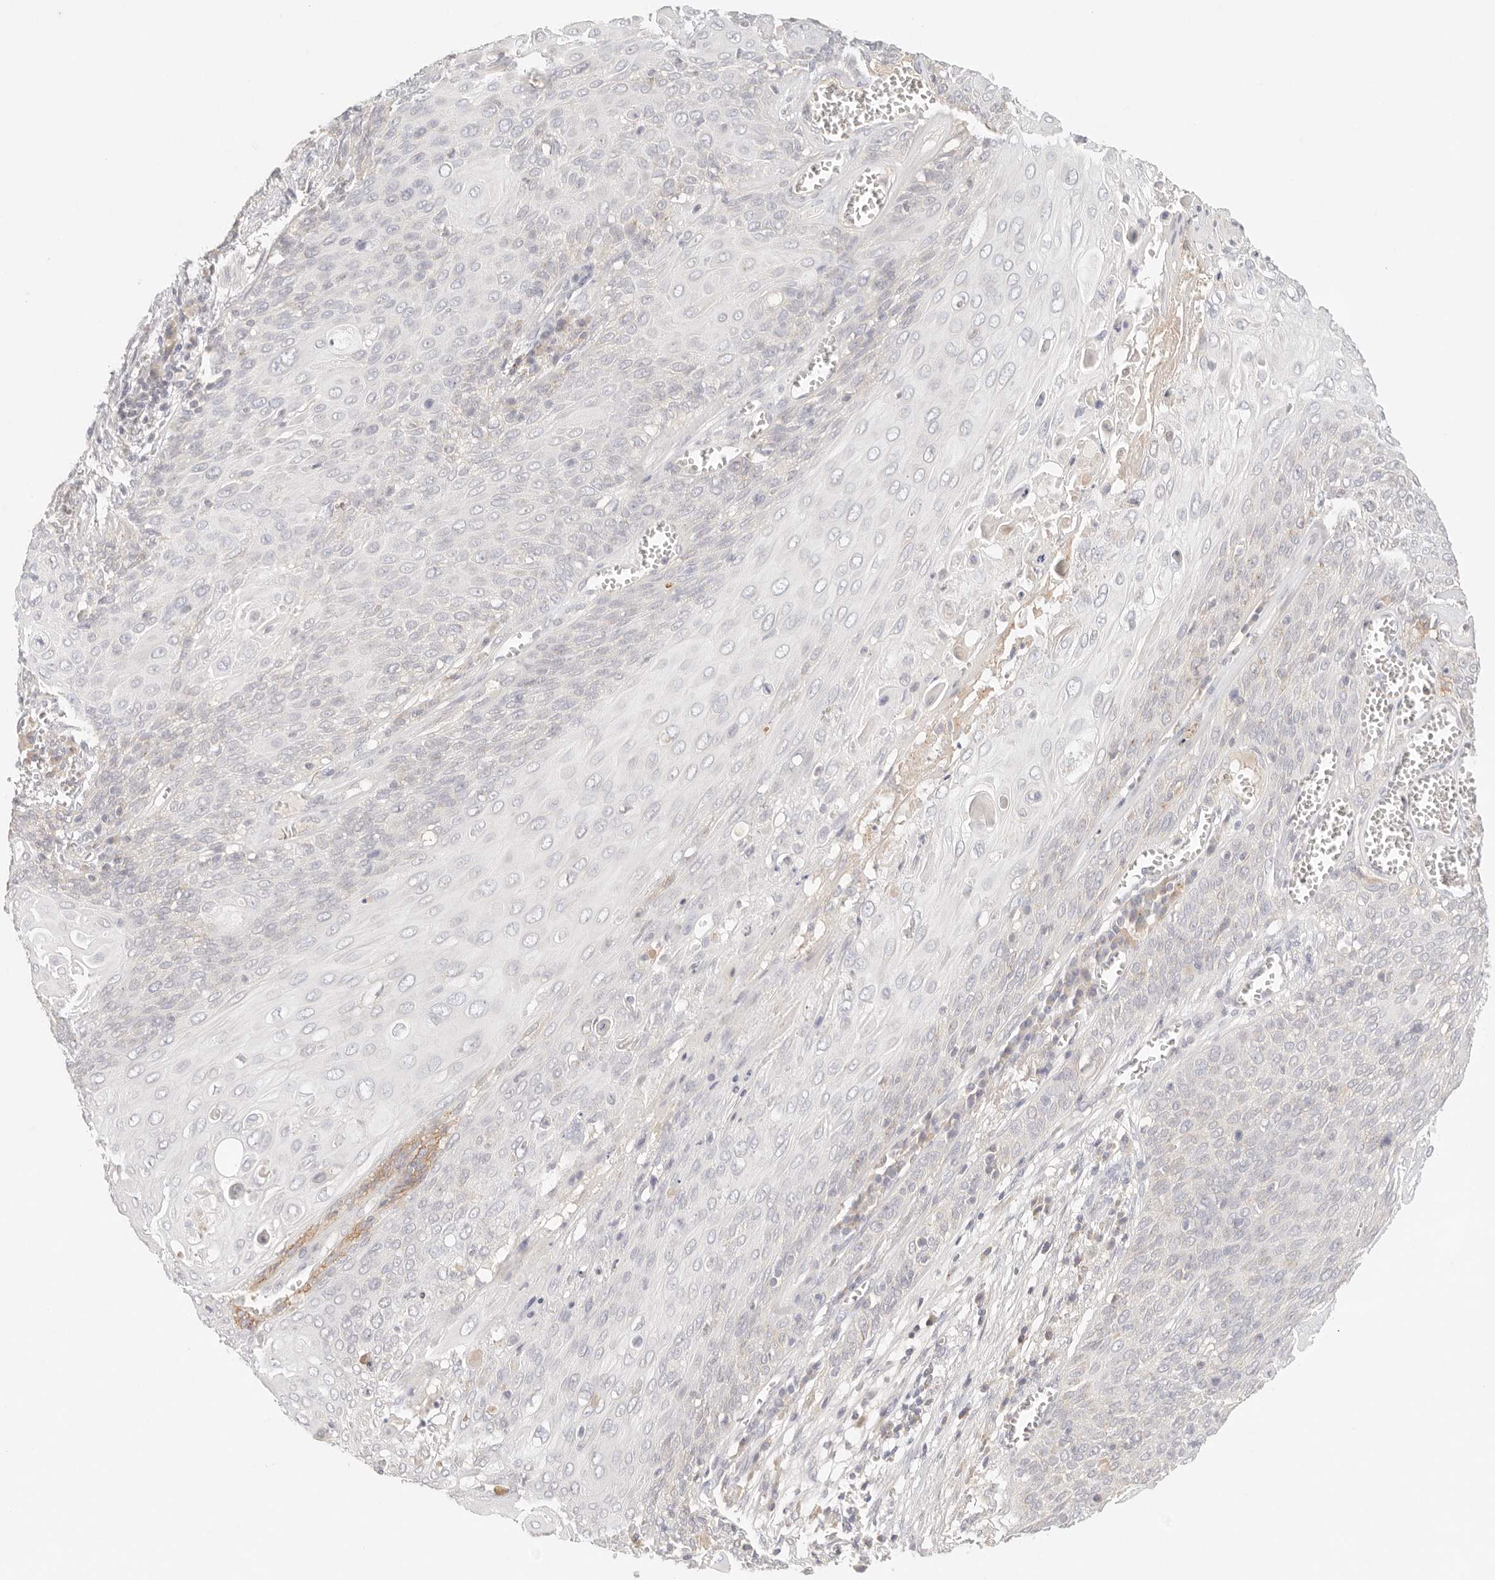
{"staining": {"intensity": "negative", "quantity": "none", "location": "none"}, "tissue": "cervical cancer", "cell_type": "Tumor cells", "image_type": "cancer", "snomed": [{"axis": "morphology", "description": "Squamous cell carcinoma, NOS"}, {"axis": "topography", "description": "Cervix"}], "caption": "There is no significant expression in tumor cells of cervical squamous cell carcinoma.", "gene": "CEP120", "patient": {"sex": "female", "age": 39}}